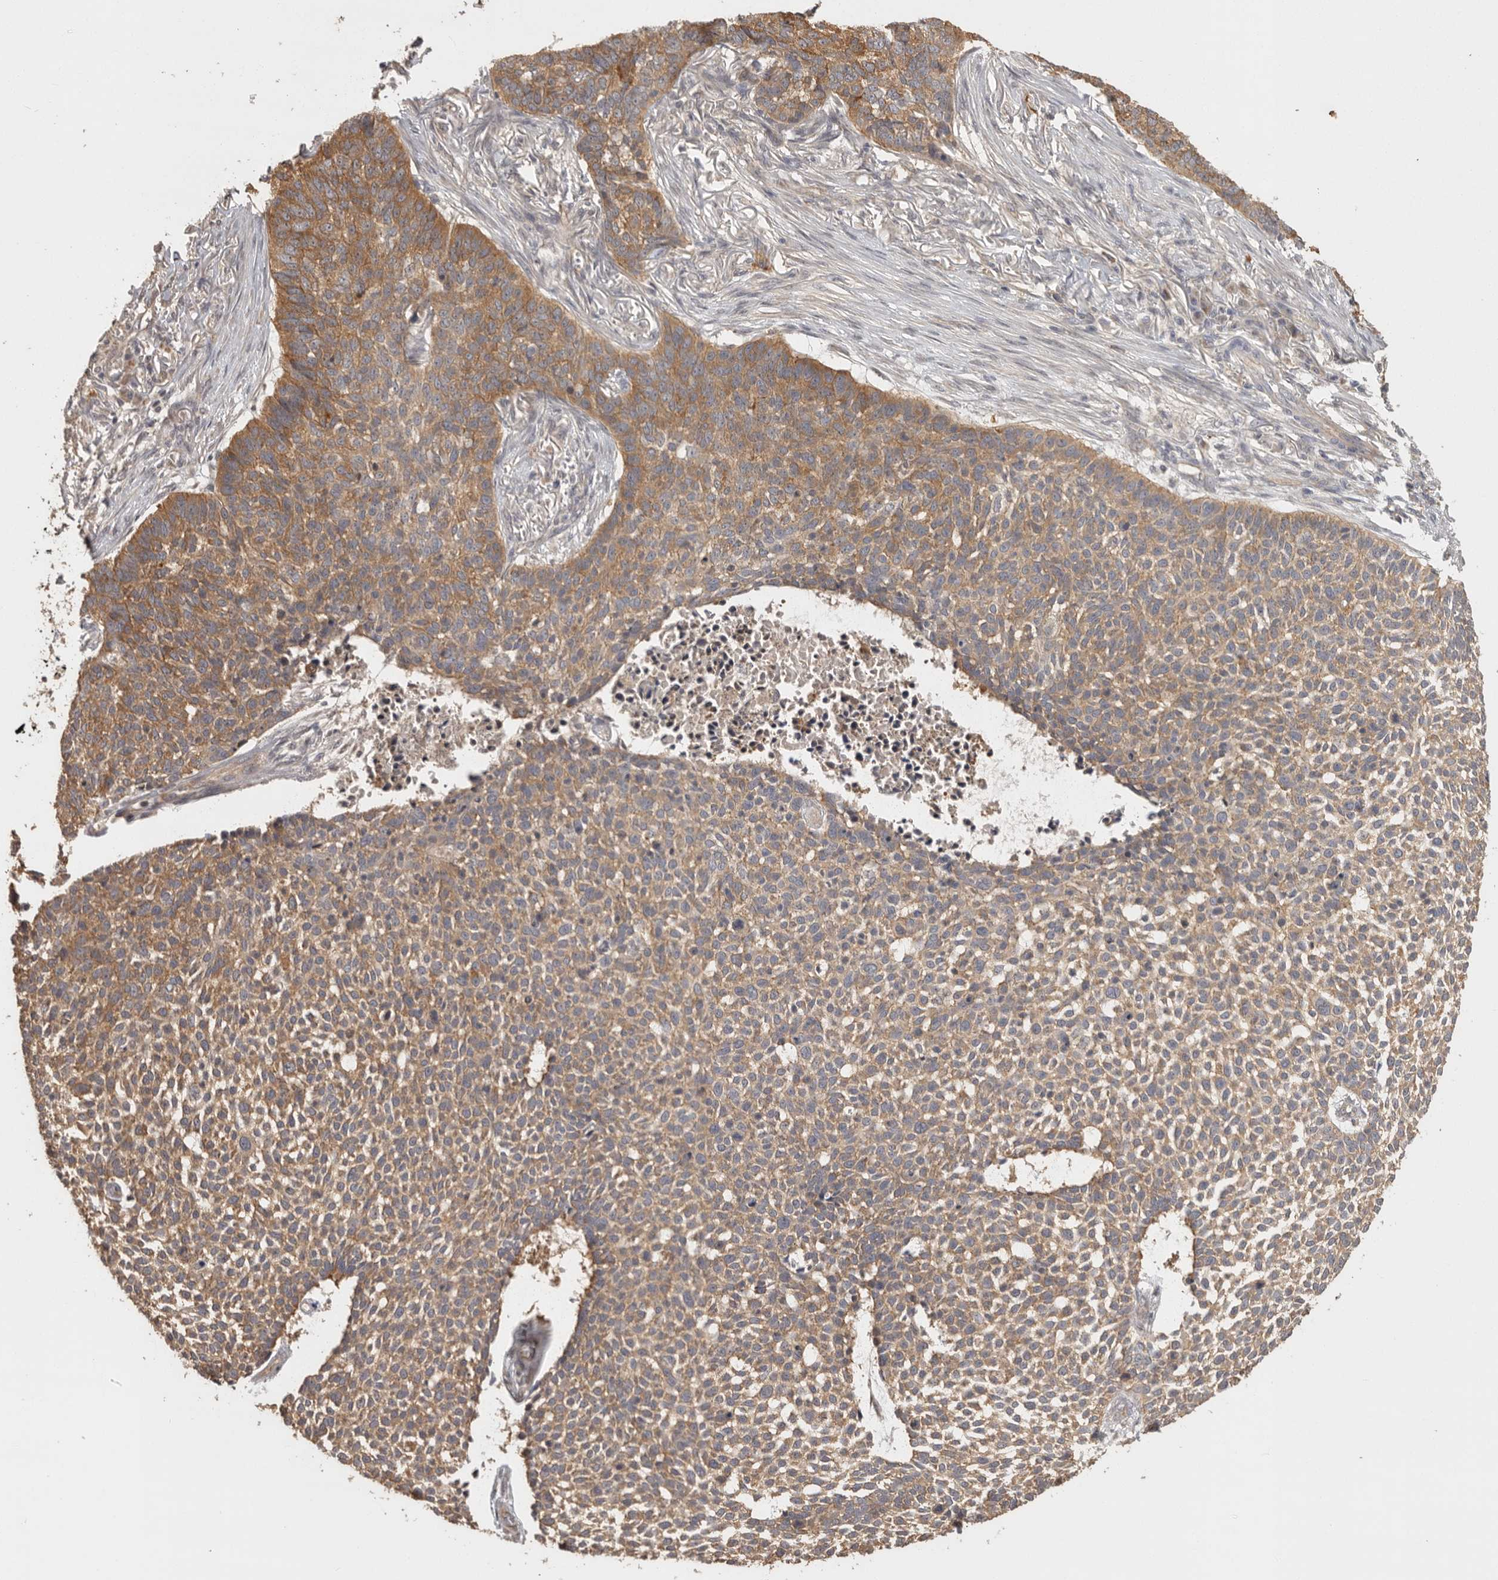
{"staining": {"intensity": "moderate", "quantity": ">75%", "location": "cytoplasmic/membranous"}, "tissue": "skin cancer", "cell_type": "Tumor cells", "image_type": "cancer", "snomed": [{"axis": "morphology", "description": "Basal cell carcinoma"}, {"axis": "topography", "description": "Skin"}], "caption": "Skin cancer (basal cell carcinoma) stained with immunohistochemistry (IHC) reveals moderate cytoplasmic/membranous staining in about >75% of tumor cells. The staining is performed using DAB brown chromogen to label protein expression. The nuclei are counter-stained blue using hematoxylin.", "gene": "BAIAP2", "patient": {"sex": "male", "age": 85}}